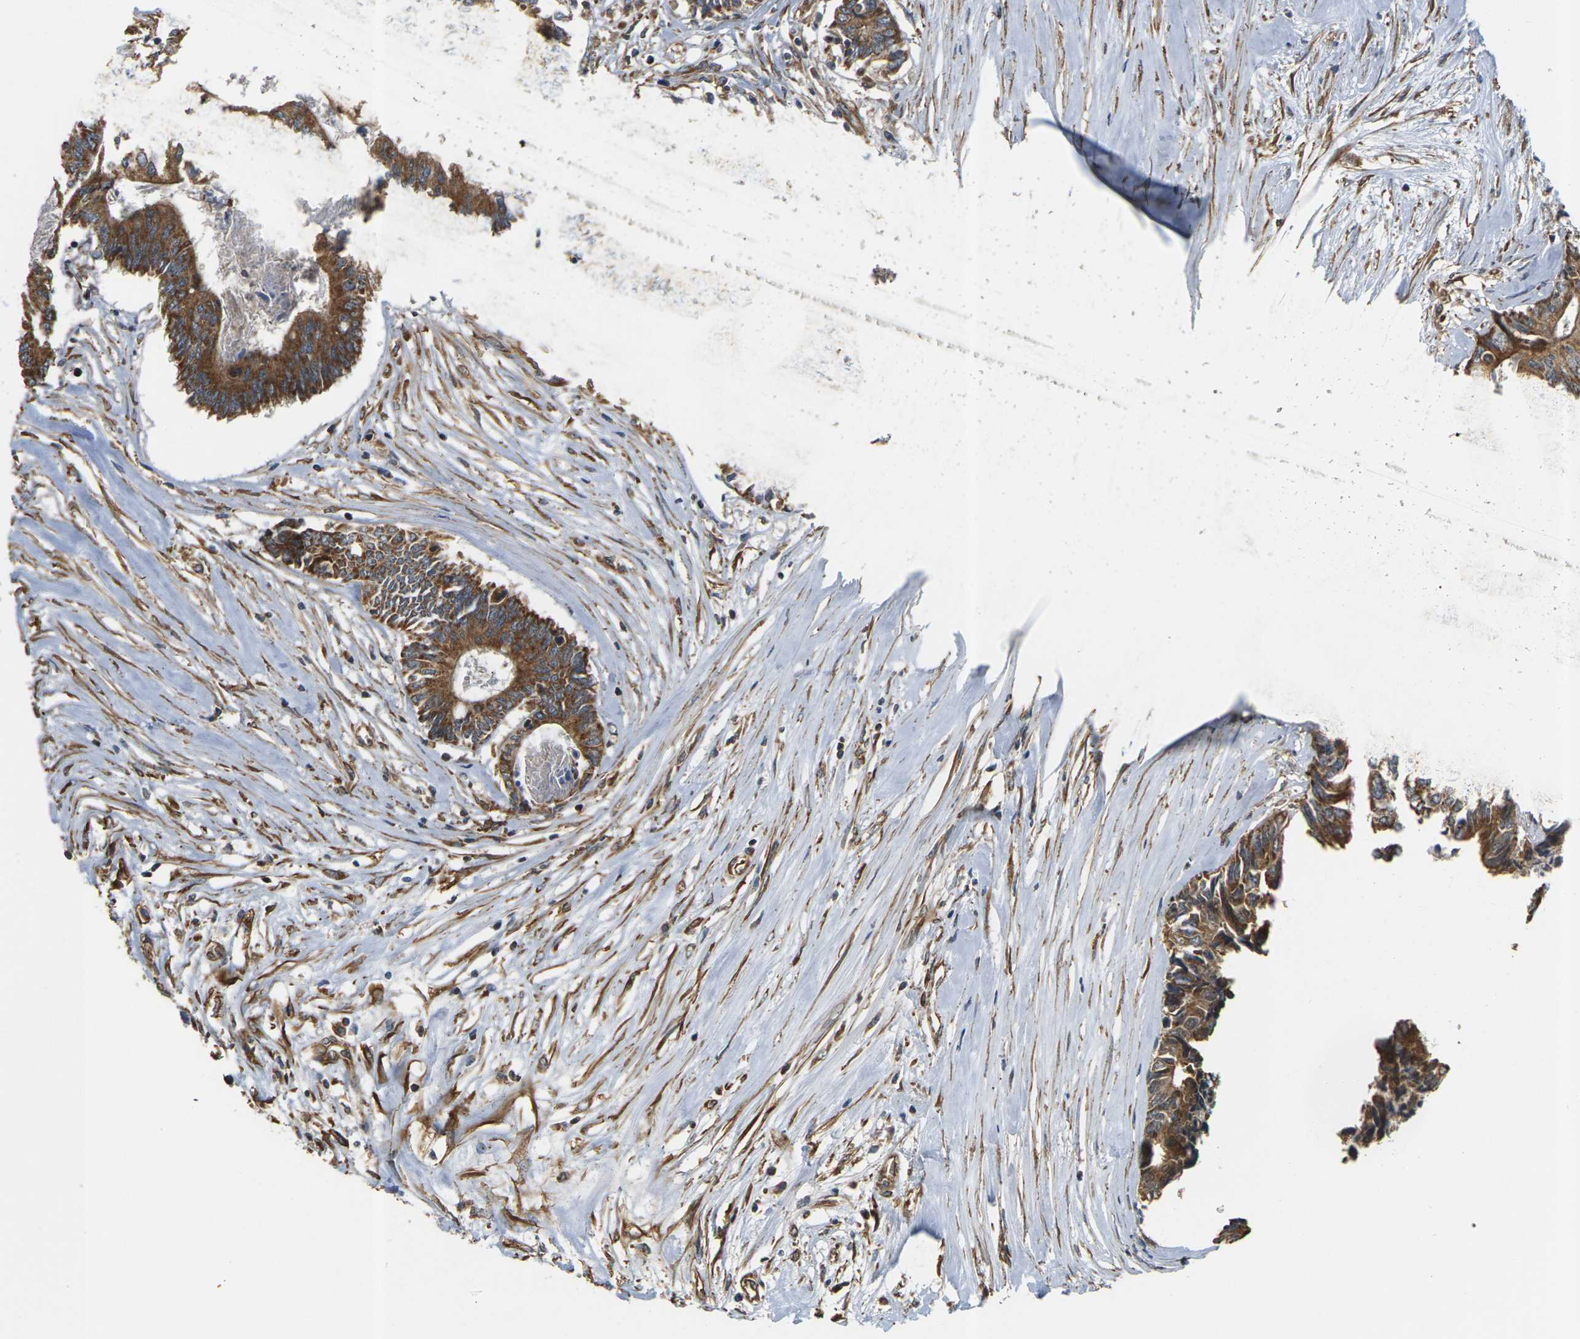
{"staining": {"intensity": "moderate", "quantity": ">75%", "location": "cytoplasmic/membranous"}, "tissue": "colorectal cancer", "cell_type": "Tumor cells", "image_type": "cancer", "snomed": [{"axis": "morphology", "description": "Adenocarcinoma, NOS"}, {"axis": "topography", "description": "Rectum"}], "caption": "Tumor cells show moderate cytoplasmic/membranous expression in about >75% of cells in colorectal adenocarcinoma.", "gene": "PCDHB4", "patient": {"sex": "male", "age": 63}}